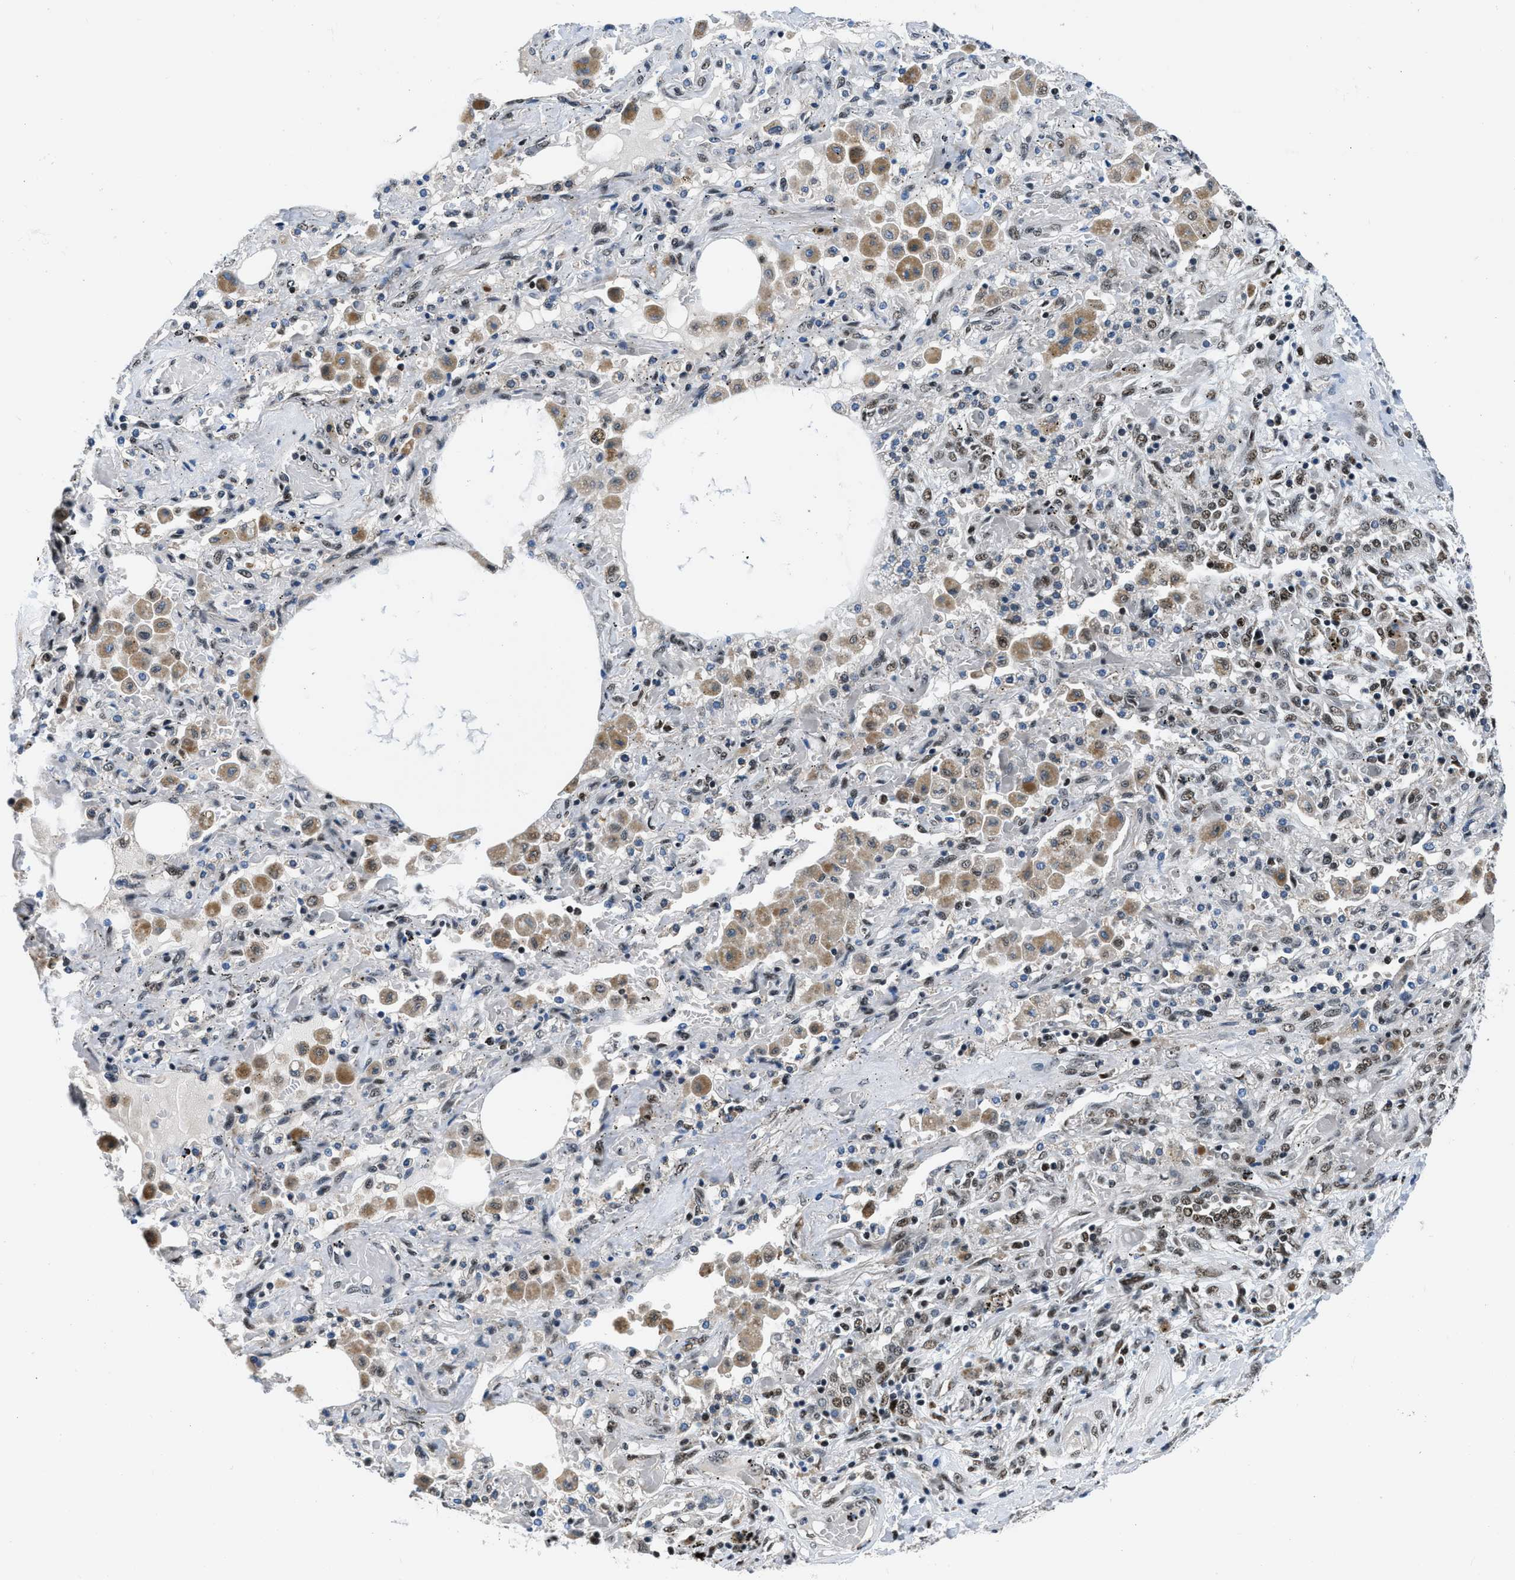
{"staining": {"intensity": "moderate", "quantity": "<25%", "location": "nuclear"}, "tissue": "lung cancer", "cell_type": "Tumor cells", "image_type": "cancer", "snomed": [{"axis": "morphology", "description": "Squamous cell carcinoma, NOS"}, {"axis": "topography", "description": "Lung"}], "caption": "DAB immunohistochemical staining of squamous cell carcinoma (lung) reveals moderate nuclear protein positivity in about <25% of tumor cells.", "gene": "KDM3B", "patient": {"sex": "female", "age": 47}}